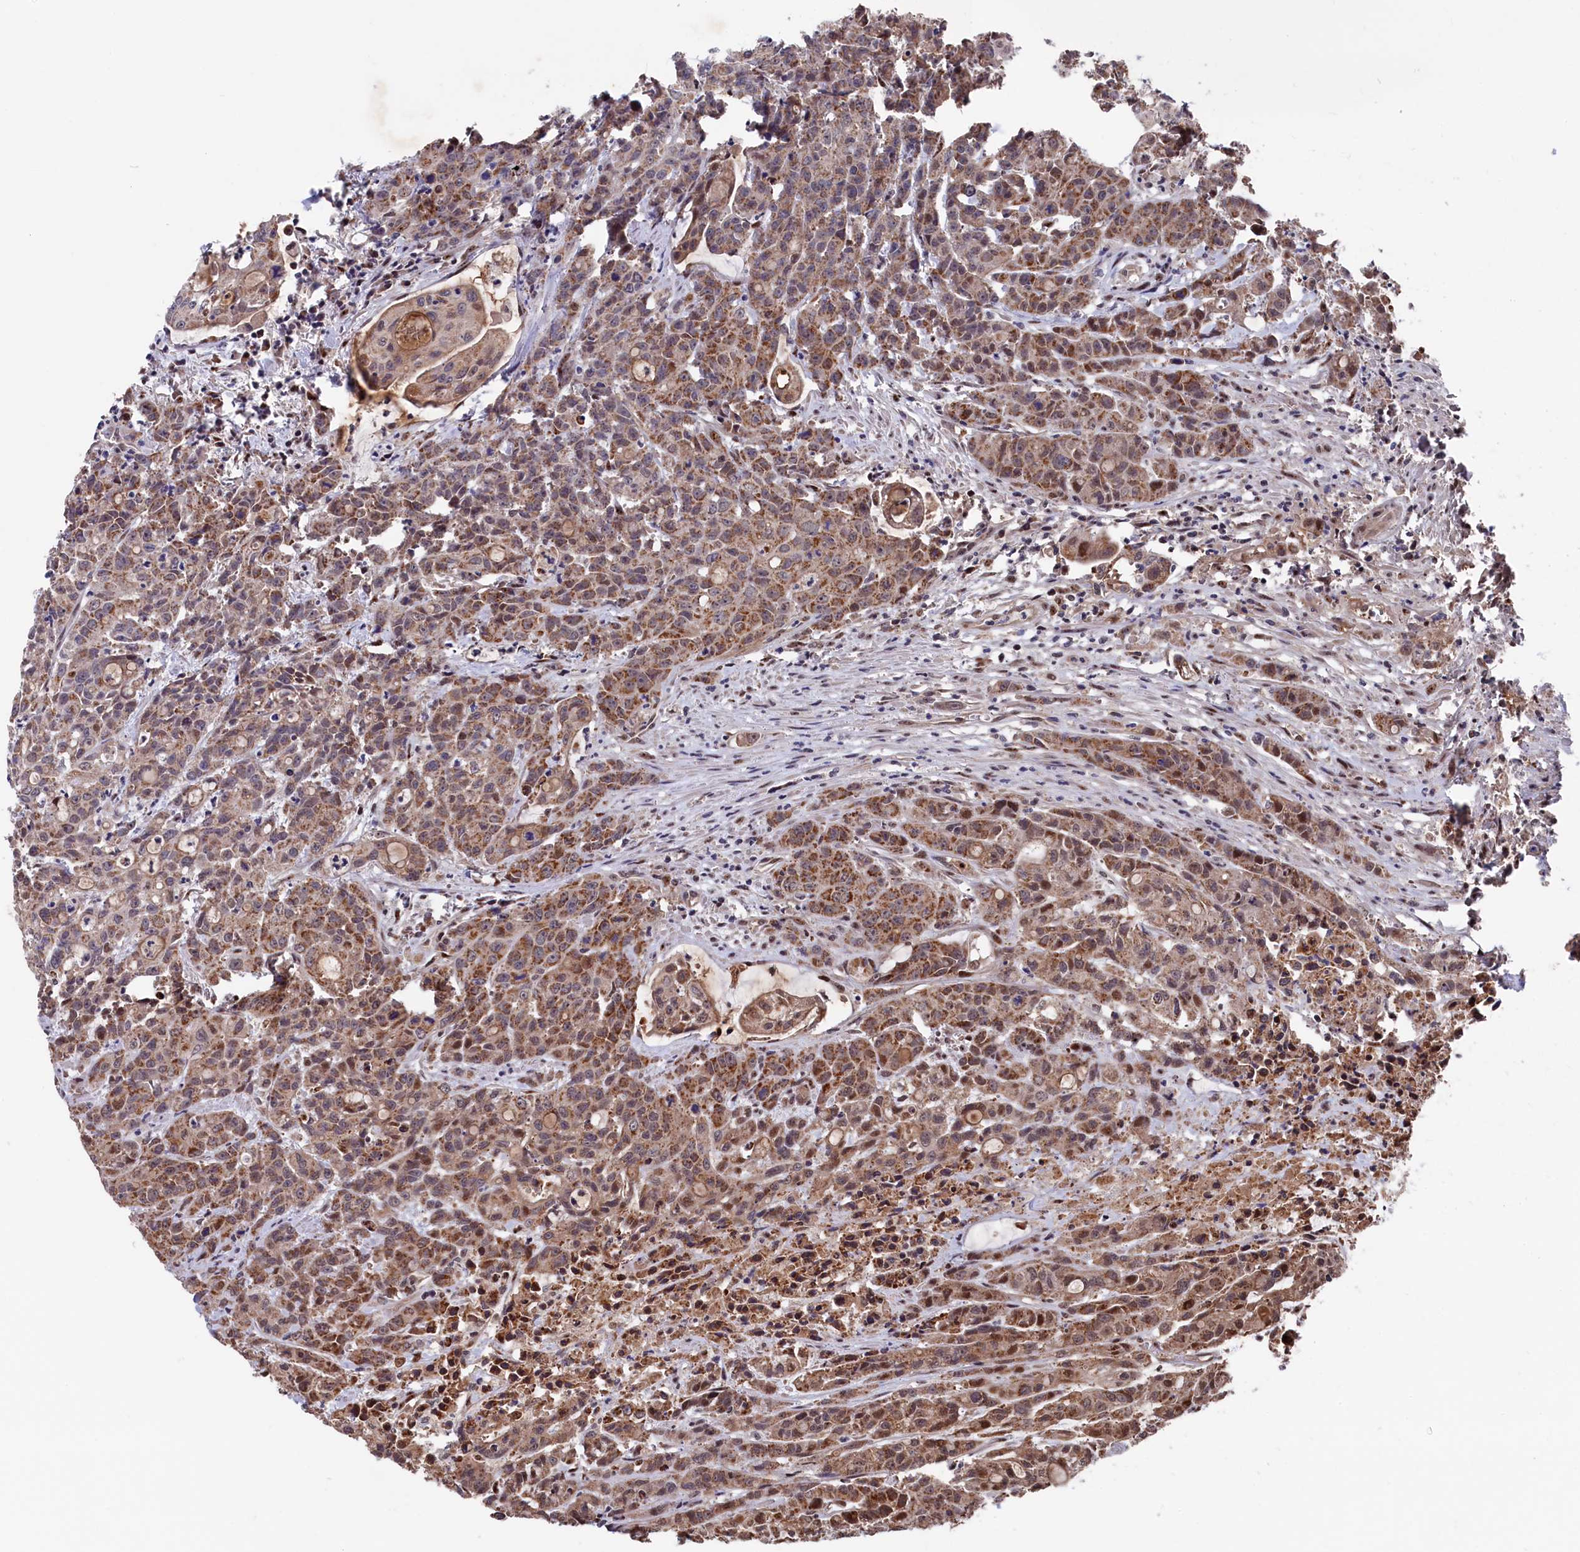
{"staining": {"intensity": "moderate", "quantity": ">75%", "location": "cytoplasmic/membranous"}, "tissue": "colorectal cancer", "cell_type": "Tumor cells", "image_type": "cancer", "snomed": [{"axis": "morphology", "description": "Adenocarcinoma, NOS"}, {"axis": "topography", "description": "Colon"}], "caption": "Human colorectal cancer stained with a protein marker reveals moderate staining in tumor cells.", "gene": "CLPX", "patient": {"sex": "male", "age": 62}}